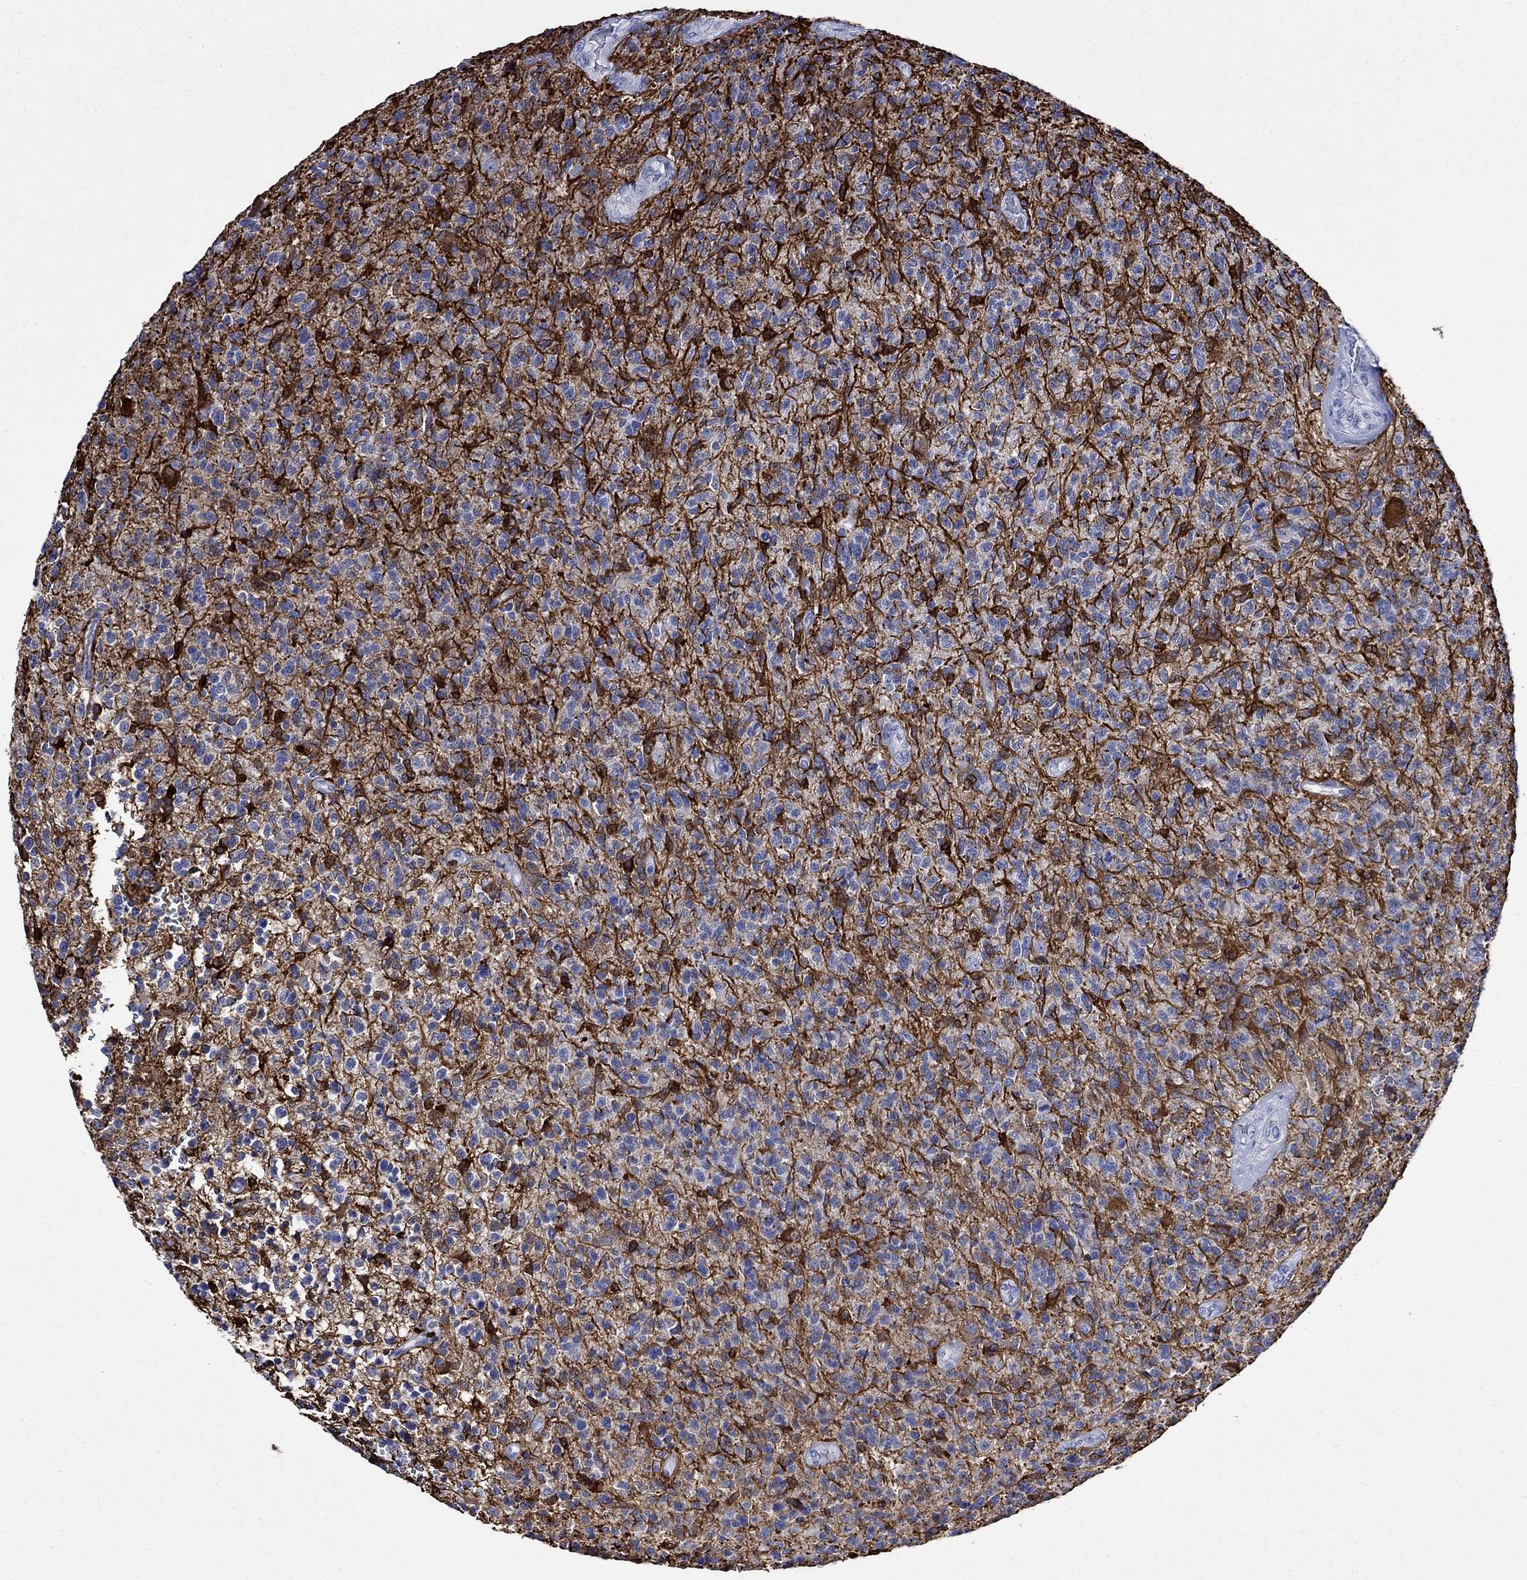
{"staining": {"intensity": "strong", "quantity": "<25%", "location": "cytoplasmic/membranous"}, "tissue": "glioma", "cell_type": "Tumor cells", "image_type": "cancer", "snomed": [{"axis": "morphology", "description": "Glioma, malignant, High grade"}, {"axis": "topography", "description": "Brain"}], "caption": "Immunohistochemistry micrograph of human glioma stained for a protein (brown), which demonstrates medium levels of strong cytoplasmic/membranous expression in approximately <25% of tumor cells.", "gene": "CRYAB", "patient": {"sex": "male", "age": 56}}